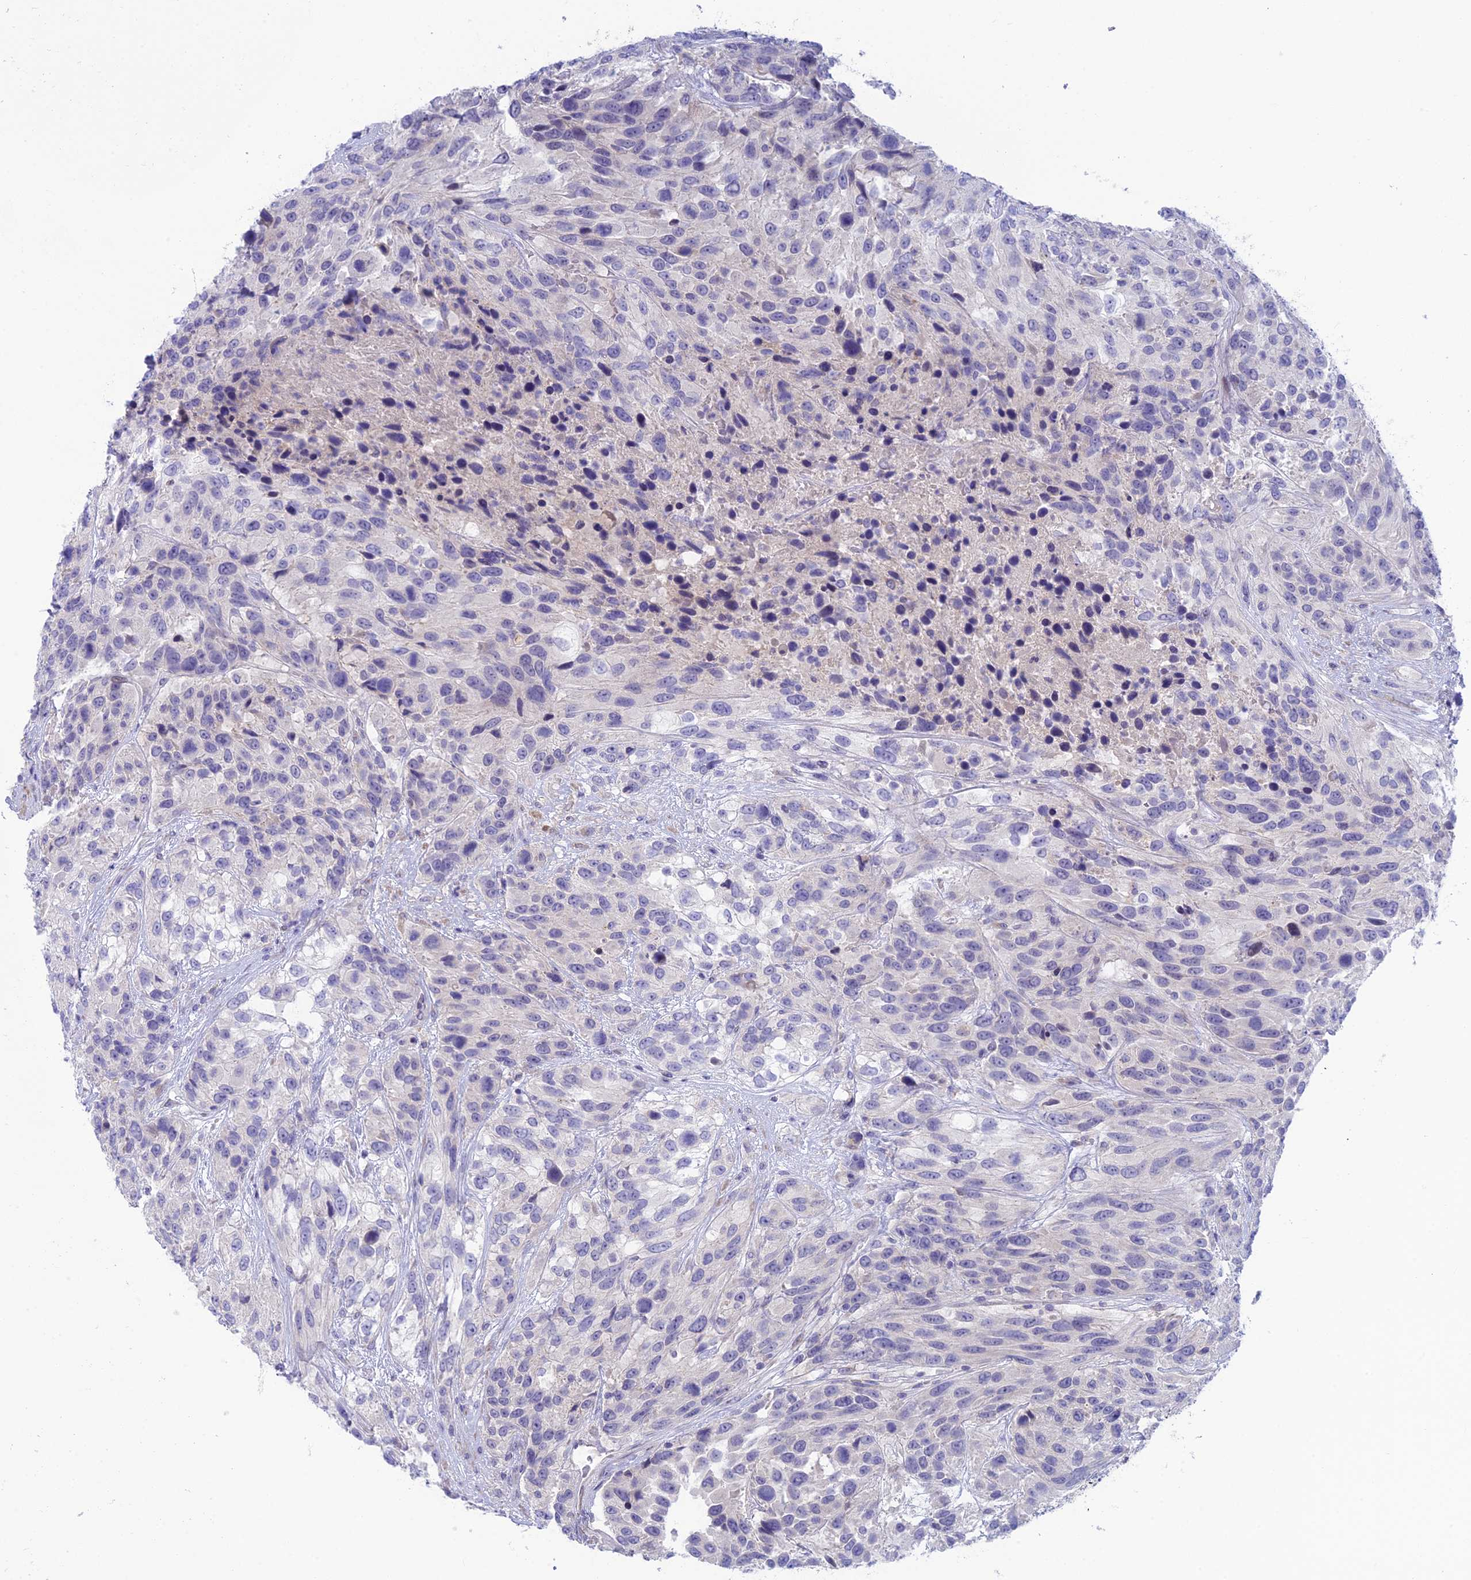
{"staining": {"intensity": "negative", "quantity": "none", "location": "none"}, "tissue": "urothelial cancer", "cell_type": "Tumor cells", "image_type": "cancer", "snomed": [{"axis": "morphology", "description": "Urothelial carcinoma, High grade"}, {"axis": "topography", "description": "Urinary bladder"}], "caption": "Urothelial carcinoma (high-grade) stained for a protein using immunohistochemistry displays no staining tumor cells.", "gene": "XPO7", "patient": {"sex": "female", "age": 70}}